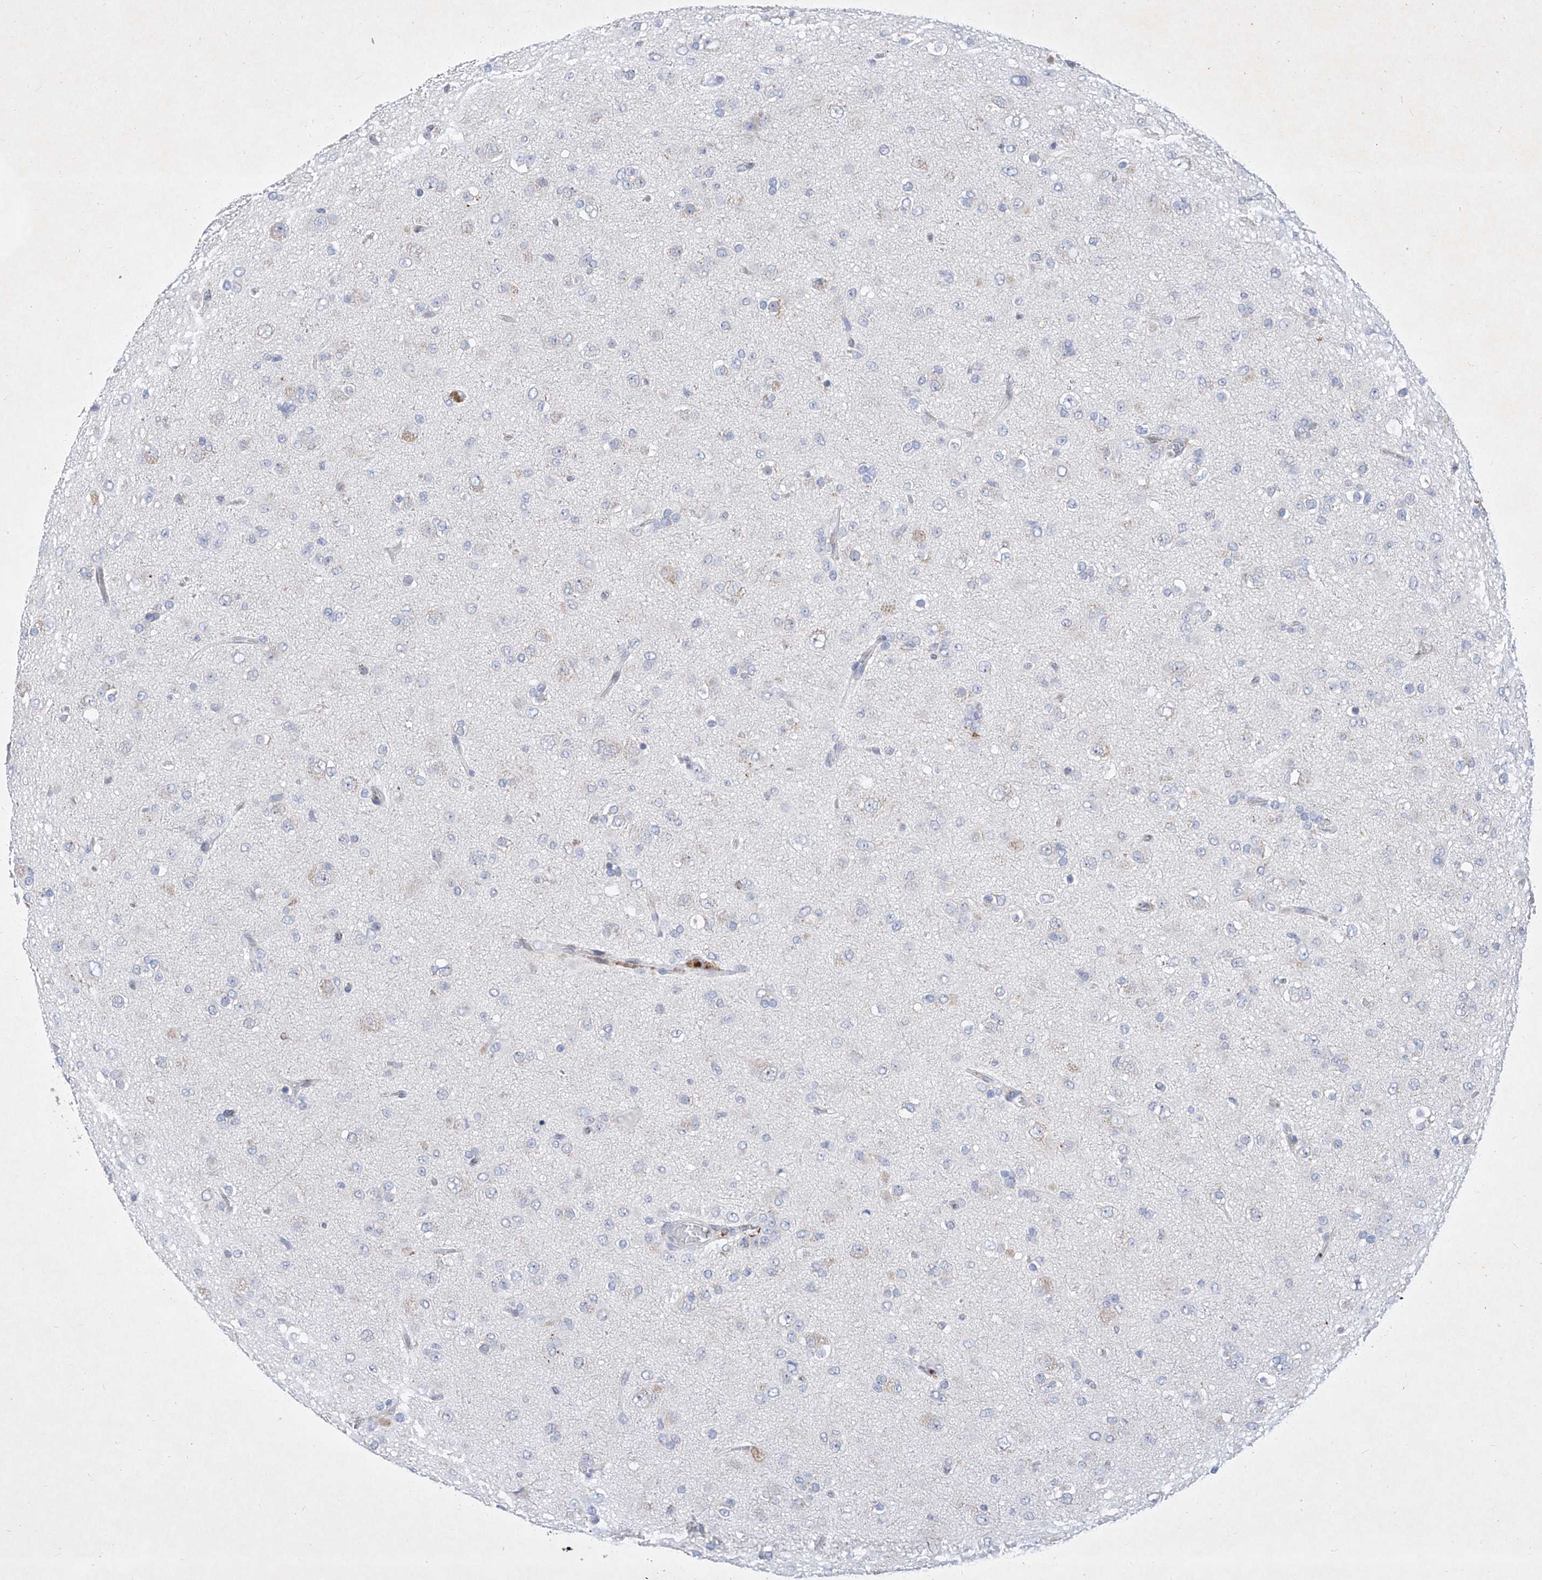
{"staining": {"intensity": "negative", "quantity": "none", "location": "none"}, "tissue": "glioma", "cell_type": "Tumor cells", "image_type": "cancer", "snomed": [{"axis": "morphology", "description": "Glioma, malignant, Low grade"}, {"axis": "topography", "description": "Brain"}], "caption": "The IHC micrograph has no significant expression in tumor cells of glioma tissue.", "gene": "MX2", "patient": {"sex": "male", "age": 65}}